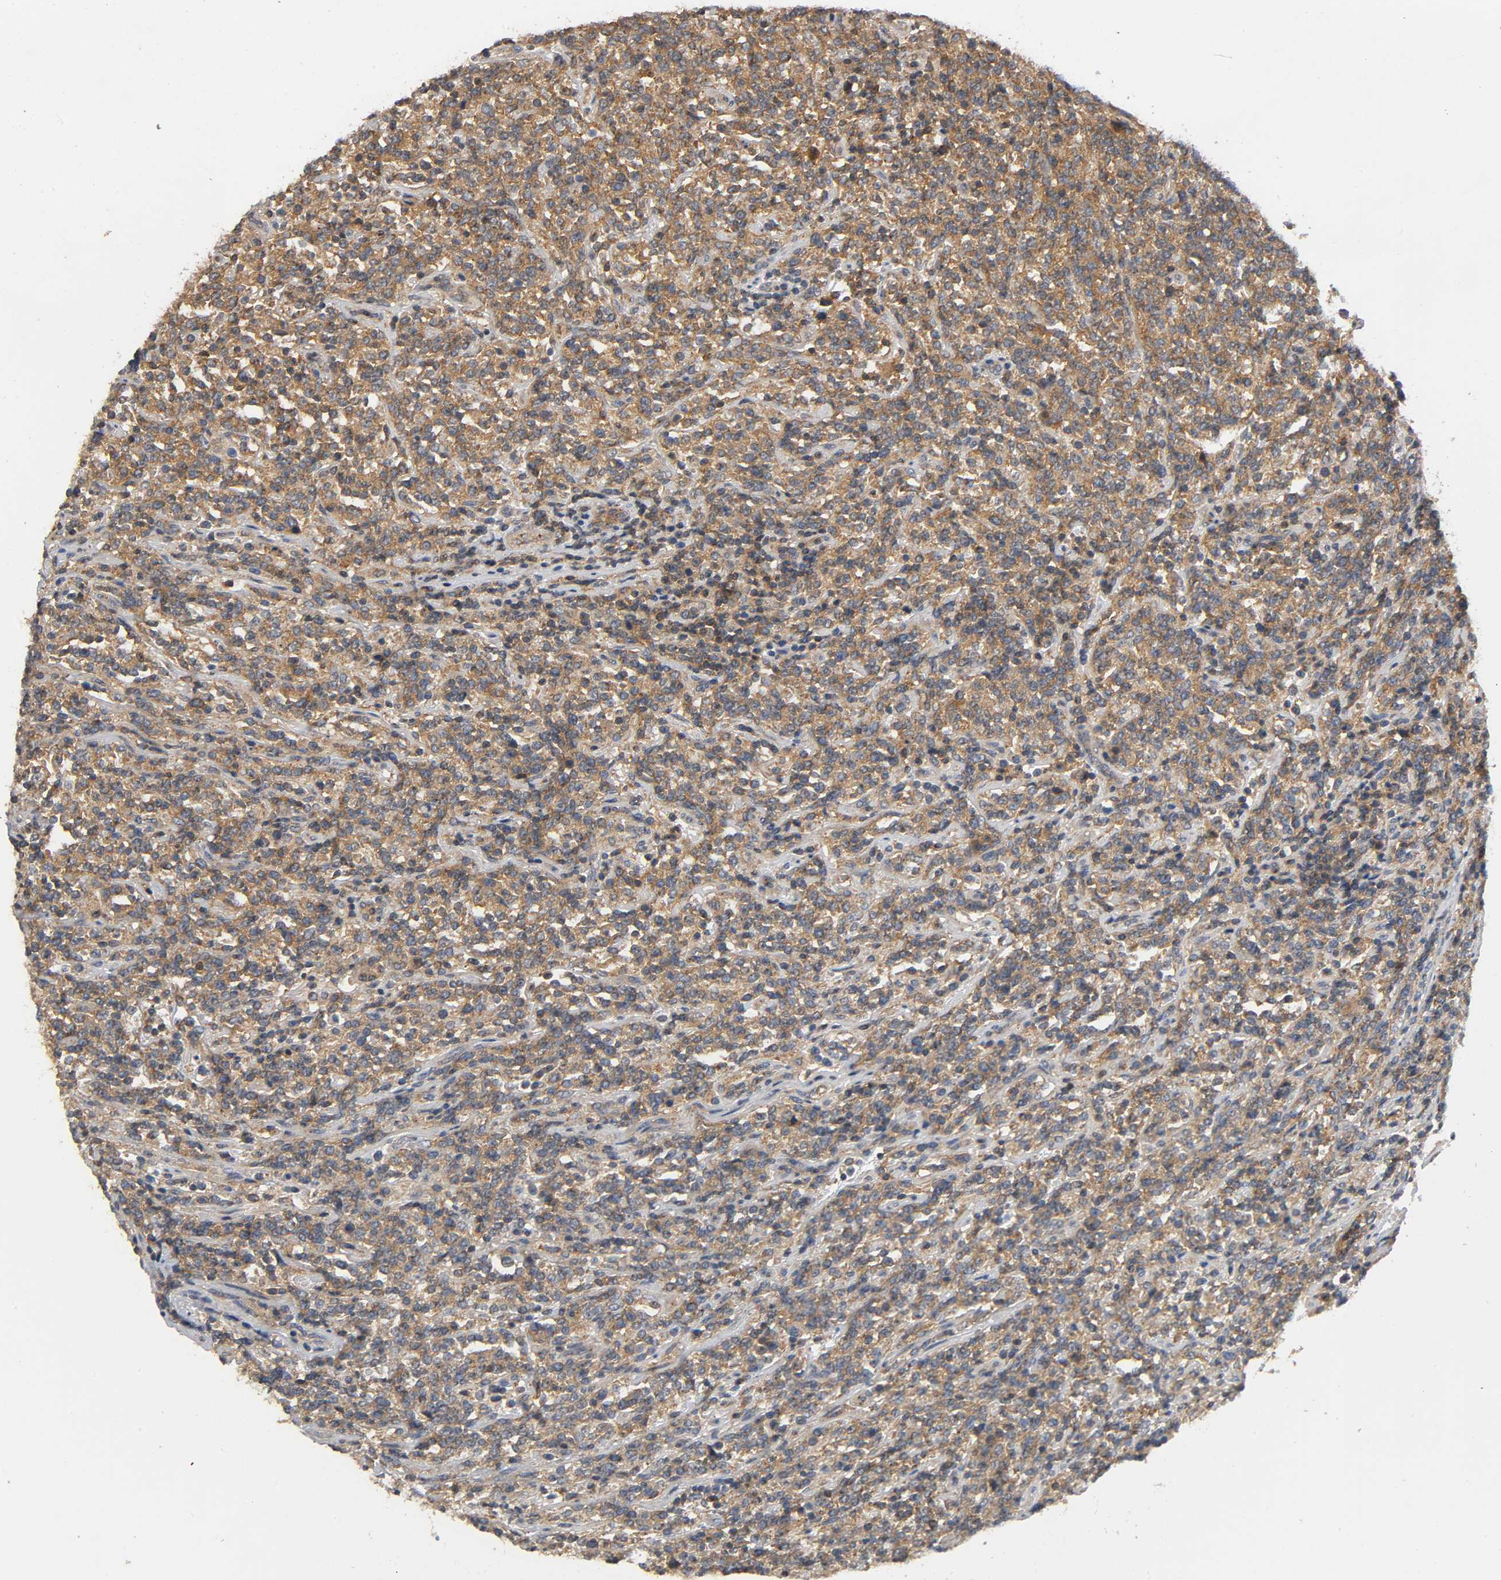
{"staining": {"intensity": "moderate", "quantity": ">75%", "location": "cytoplasmic/membranous"}, "tissue": "lymphoma", "cell_type": "Tumor cells", "image_type": "cancer", "snomed": [{"axis": "morphology", "description": "Malignant lymphoma, non-Hodgkin's type, High grade"}, {"axis": "topography", "description": "Soft tissue"}], "caption": "Immunohistochemical staining of human lymphoma reveals medium levels of moderate cytoplasmic/membranous staining in about >75% of tumor cells.", "gene": "IKBKB", "patient": {"sex": "male", "age": 18}}